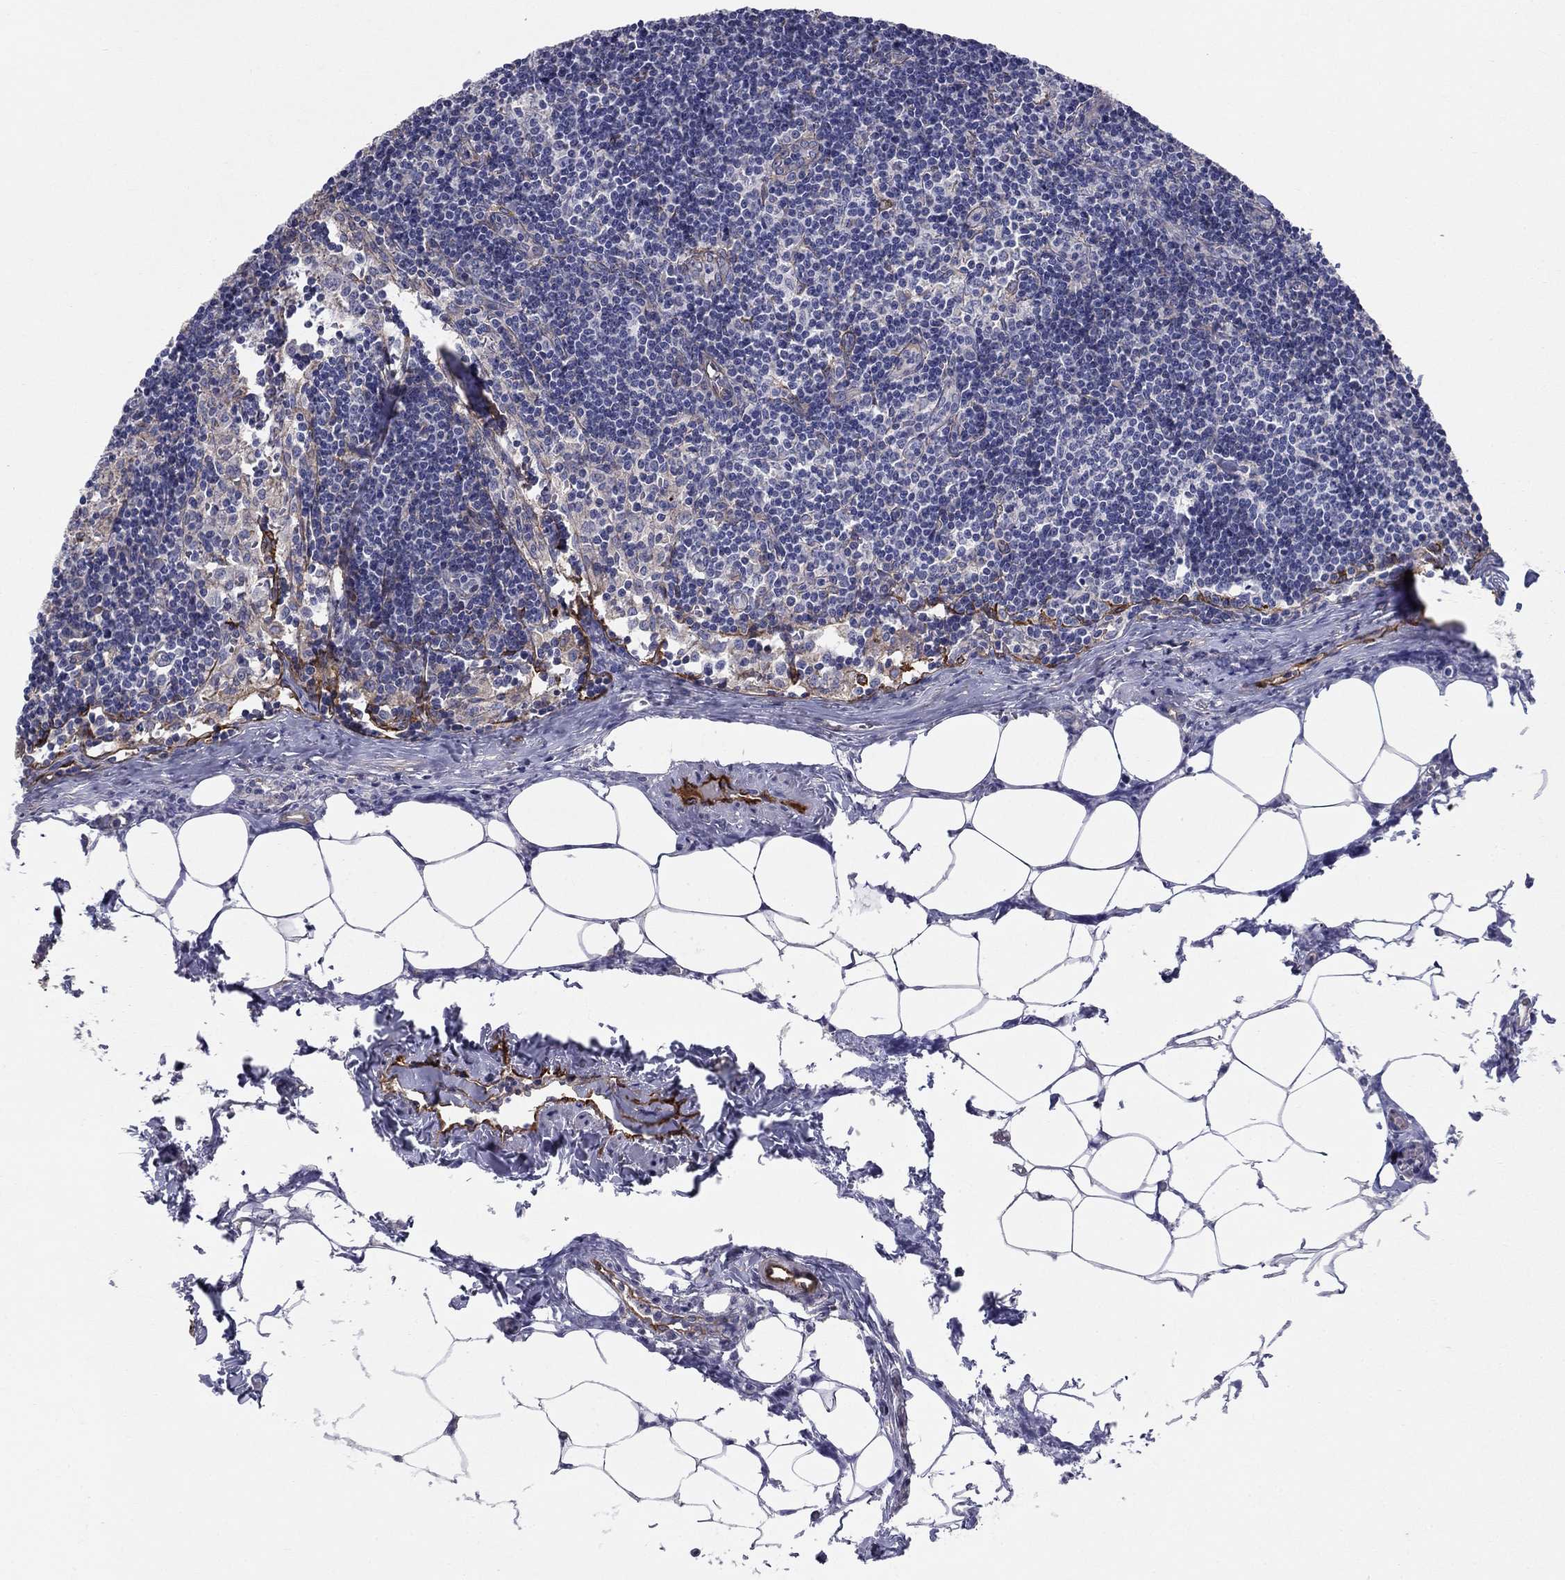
{"staining": {"intensity": "negative", "quantity": "none", "location": "none"}, "tissue": "lymph node", "cell_type": "Germinal center cells", "image_type": "normal", "snomed": [{"axis": "morphology", "description": "Normal tissue, NOS"}, {"axis": "topography", "description": "Lymph node"}], "caption": "Protein analysis of benign lymph node reveals no significant expression in germinal center cells. The staining is performed using DAB (3,3'-diaminobenzidine) brown chromogen with nuclei counter-stained in using hematoxylin.", "gene": "EMP2", "patient": {"sex": "female", "age": 51}}